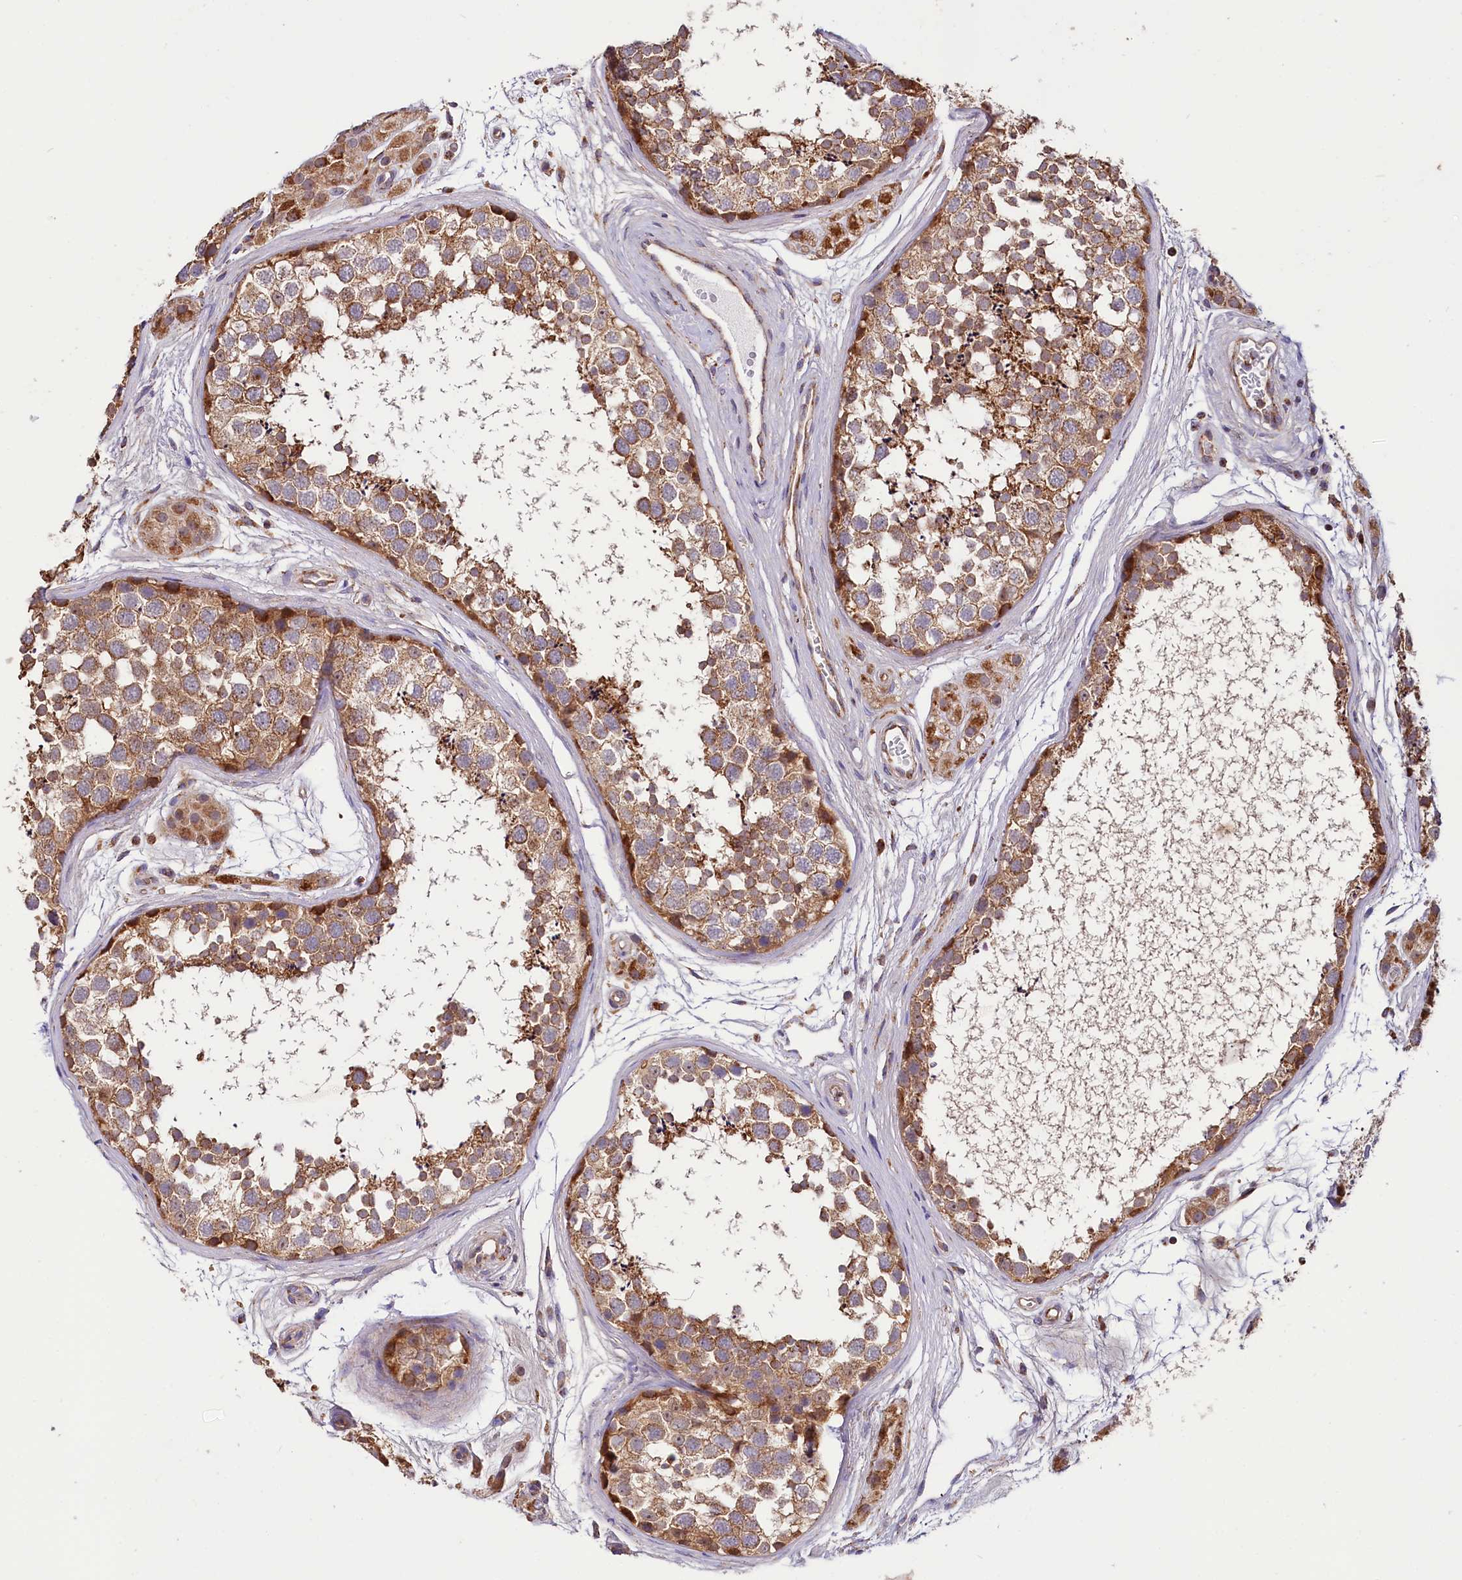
{"staining": {"intensity": "strong", "quantity": ">75%", "location": "cytoplasmic/membranous"}, "tissue": "testis", "cell_type": "Cells in seminiferous ducts", "image_type": "normal", "snomed": [{"axis": "morphology", "description": "Normal tissue, NOS"}, {"axis": "topography", "description": "Testis"}], "caption": "Human testis stained with a brown dye displays strong cytoplasmic/membranous positive expression in about >75% of cells in seminiferous ducts.", "gene": "NUDT15", "patient": {"sex": "male", "age": 56}}